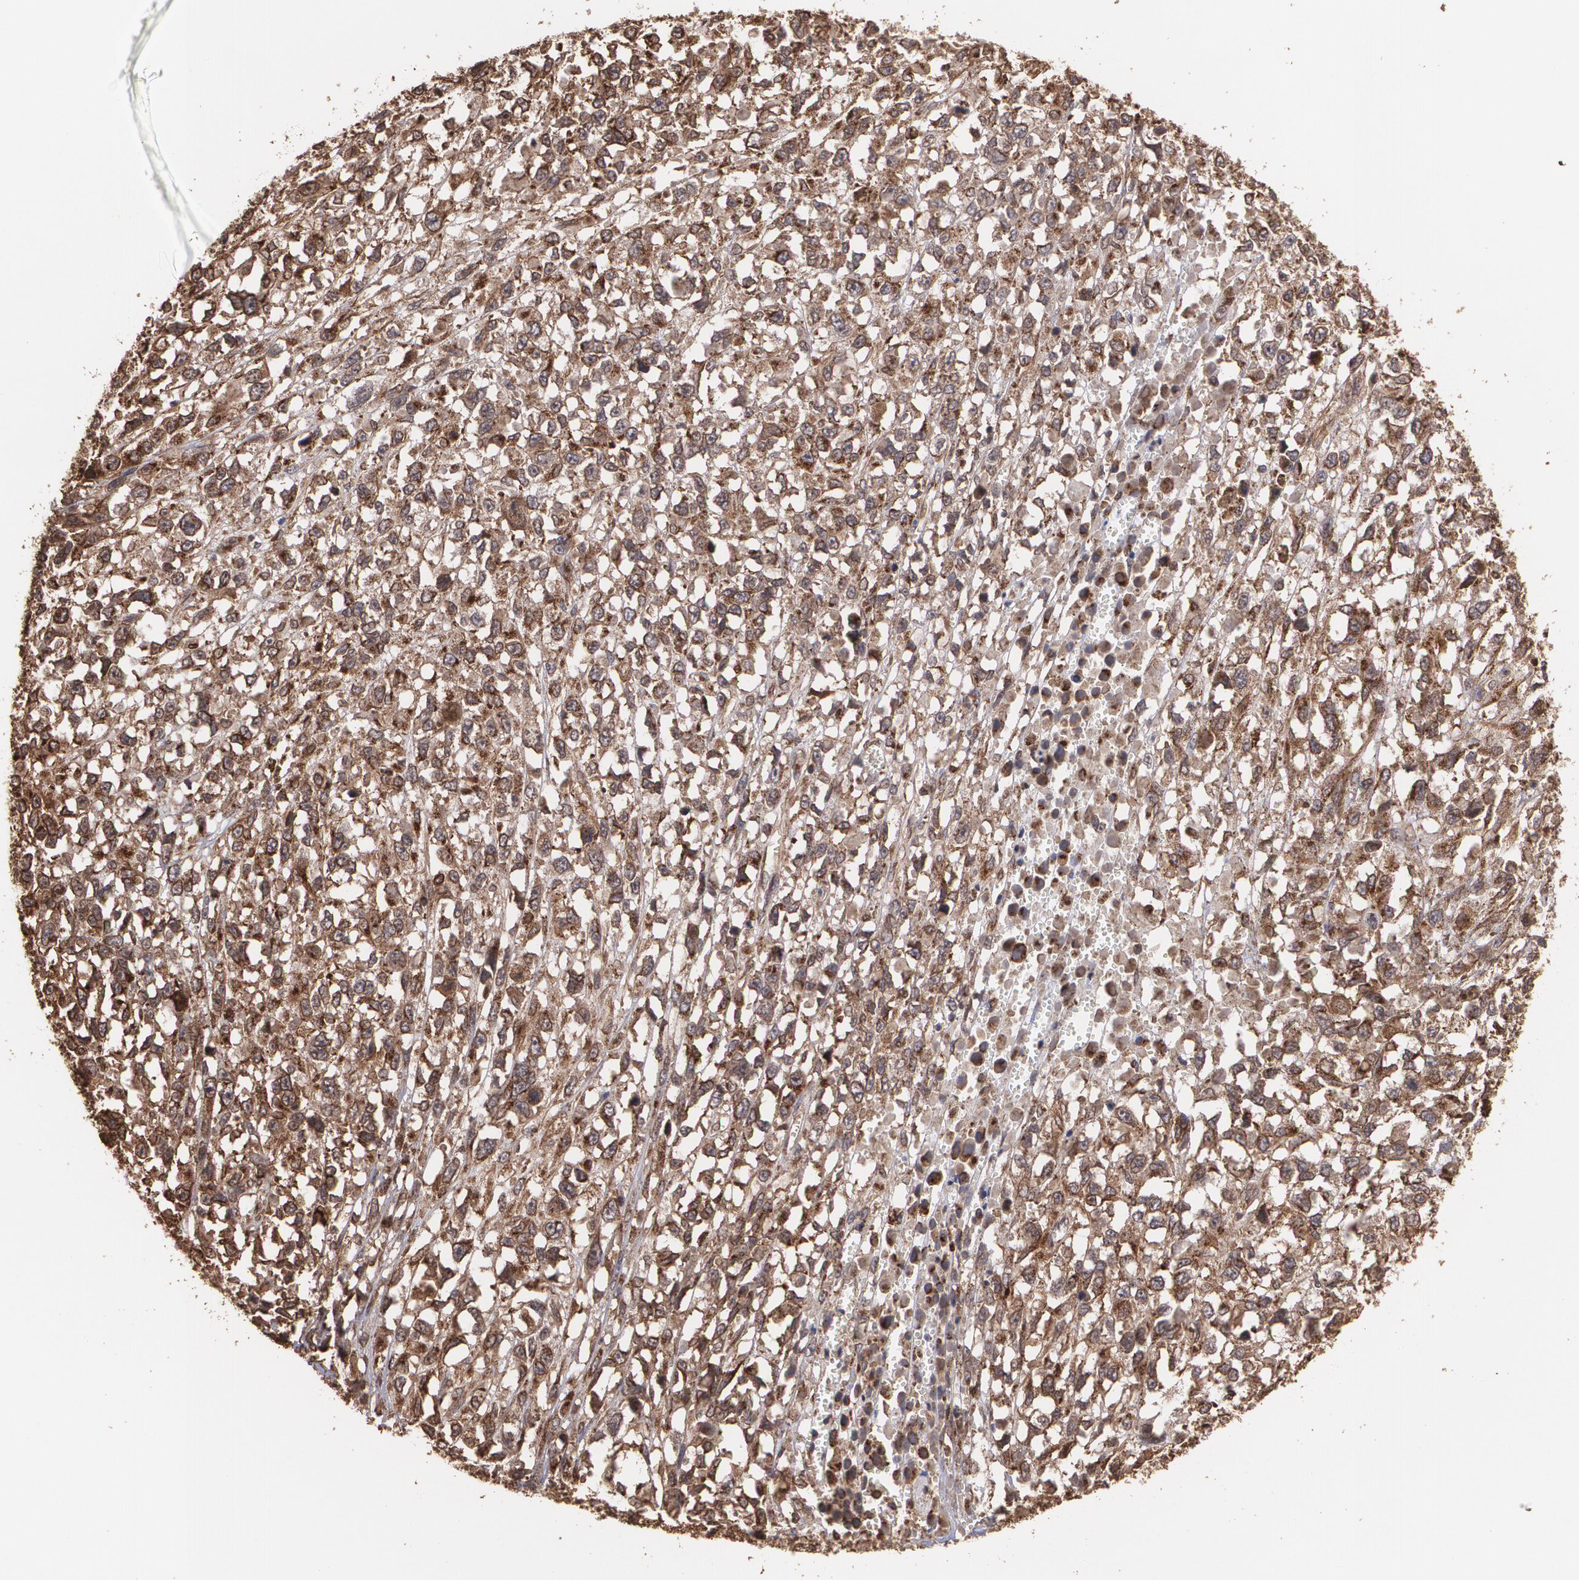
{"staining": {"intensity": "moderate", "quantity": ">75%", "location": "cytoplasmic/membranous"}, "tissue": "melanoma", "cell_type": "Tumor cells", "image_type": "cancer", "snomed": [{"axis": "morphology", "description": "Malignant melanoma, Metastatic site"}, {"axis": "topography", "description": "Lymph node"}], "caption": "A high-resolution micrograph shows immunohistochemistry (IHC) staining of melanoma, which exhibits moderate cytoplasmic/membranous expression in about >75% of tumor cells. (IHC, brightfield microscopy, high magnification).", "gene": "TRIP11", "patient": {"sex": "male", "age": 59}}